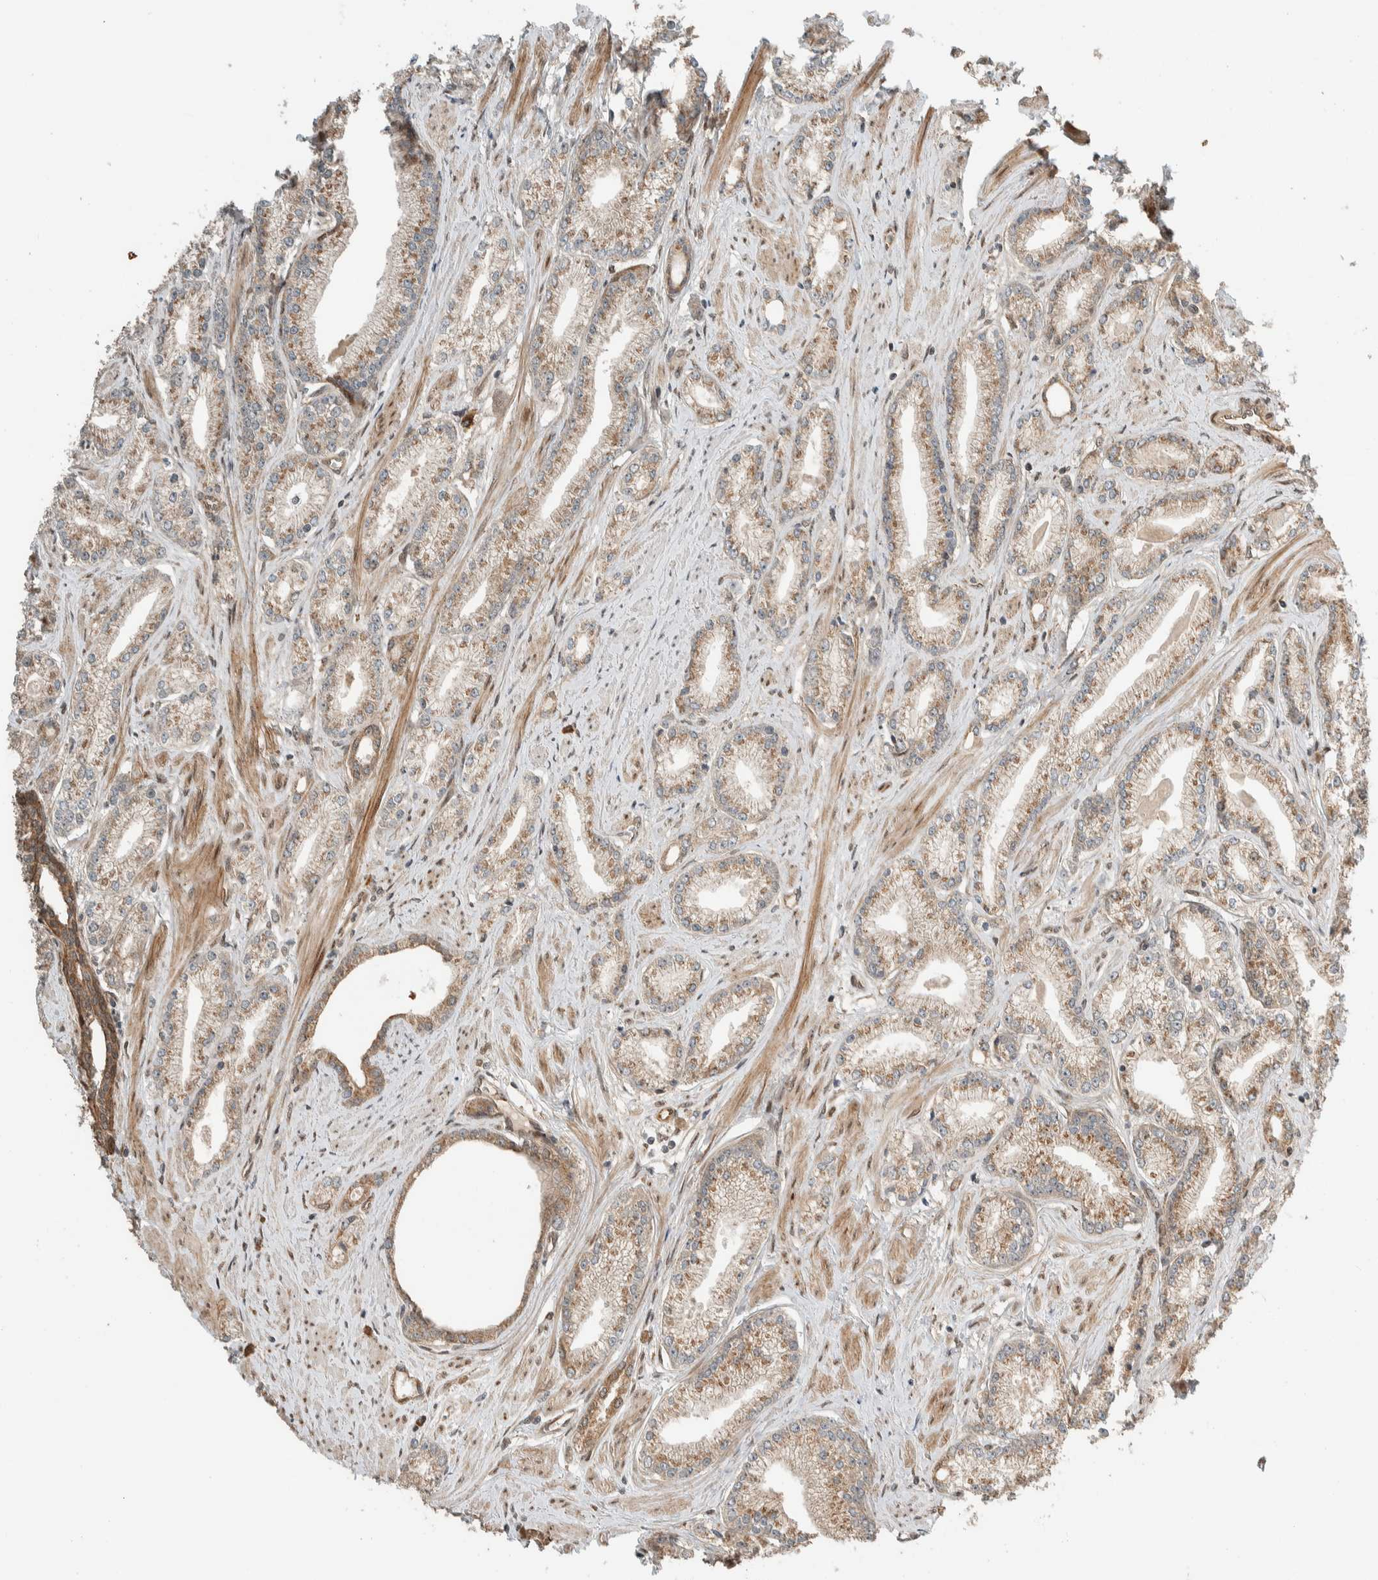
{"staining": {"intensity": "moderate", "quantity": ">75%", "location": "cytoplasmic/membranous"}, "tissue": "prostate cancer", "cell_type": "Tumor cells", "image_type": "cancer", "snomed": [{"axis": "morphology", "description": "Adenocarcinoma, Low grade"}, {"axis": "topography", "description": "Prostate"}], "caption": "Protein expression analysis of low-grade adenocarcinoma (prostate) exhibits moderate cytoplasmic/membranous staining in about >75% of tumor cells. (Brightfield microscopy of DAB IHC at high magnification).", "gene": "STXBP4", "patient": {"sex": "male", "age": 62}}